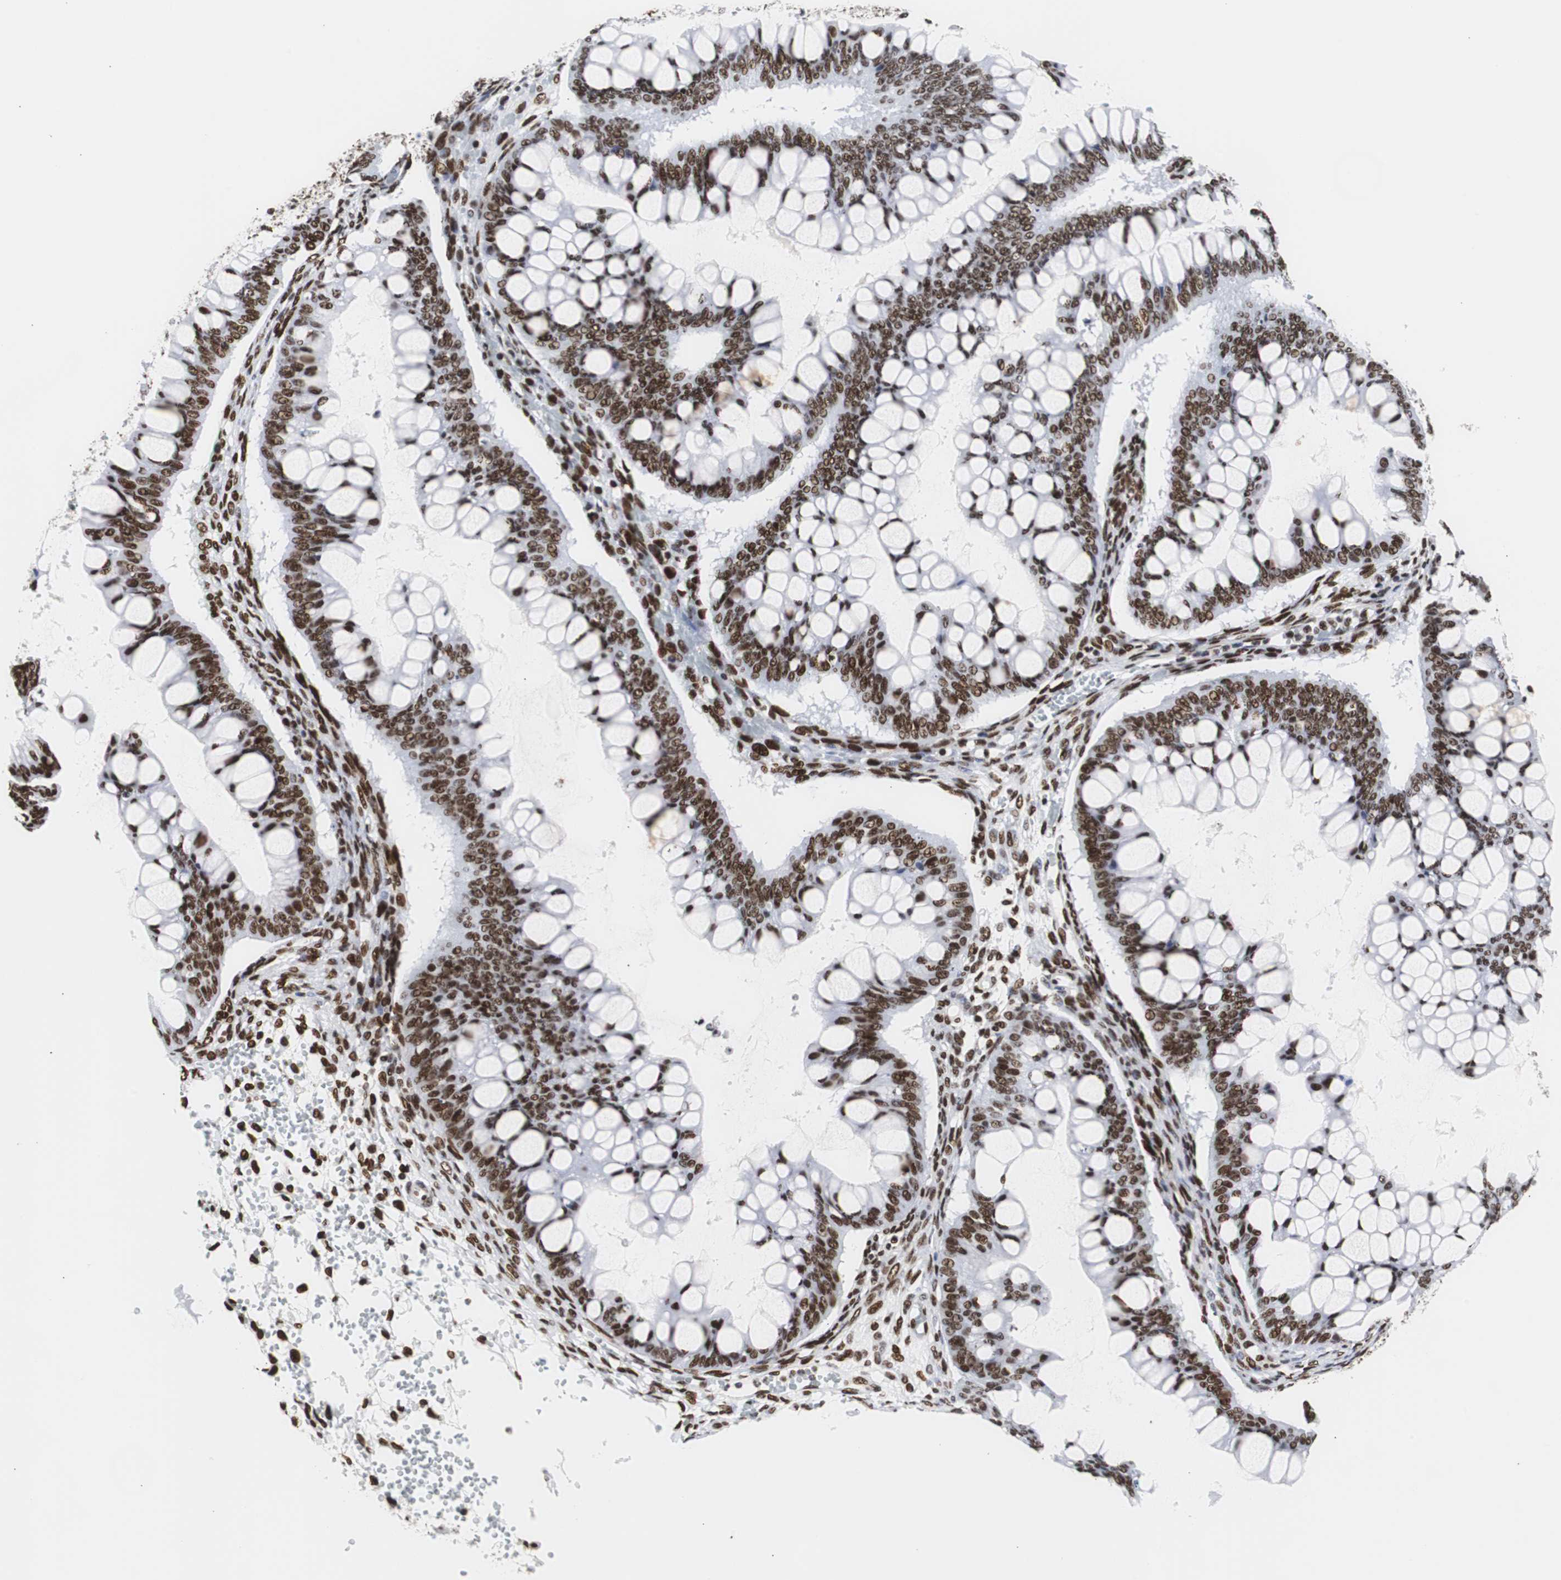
{"staining": {"intensity": "strong", "quantity": ">75%", "location": "nuclear"}, "tissue": "ovarian cancer", "cell_type": "Tumor cells", "image_type": "cancer", "snomed": [{"axis": "morphology", "description": "Cystadenocarcinoma, mucinous, NOS"}, {"axis": "topography", "description": "Ovary"}], "caption": "This is an image of IHC staining of mucinous cystadenocarcinoma (ovarian), which shows strong staining in the nuclear of tumor cells.", "gene": "HNRNPH2", "patient": {"sex": "female", "age": 73}}